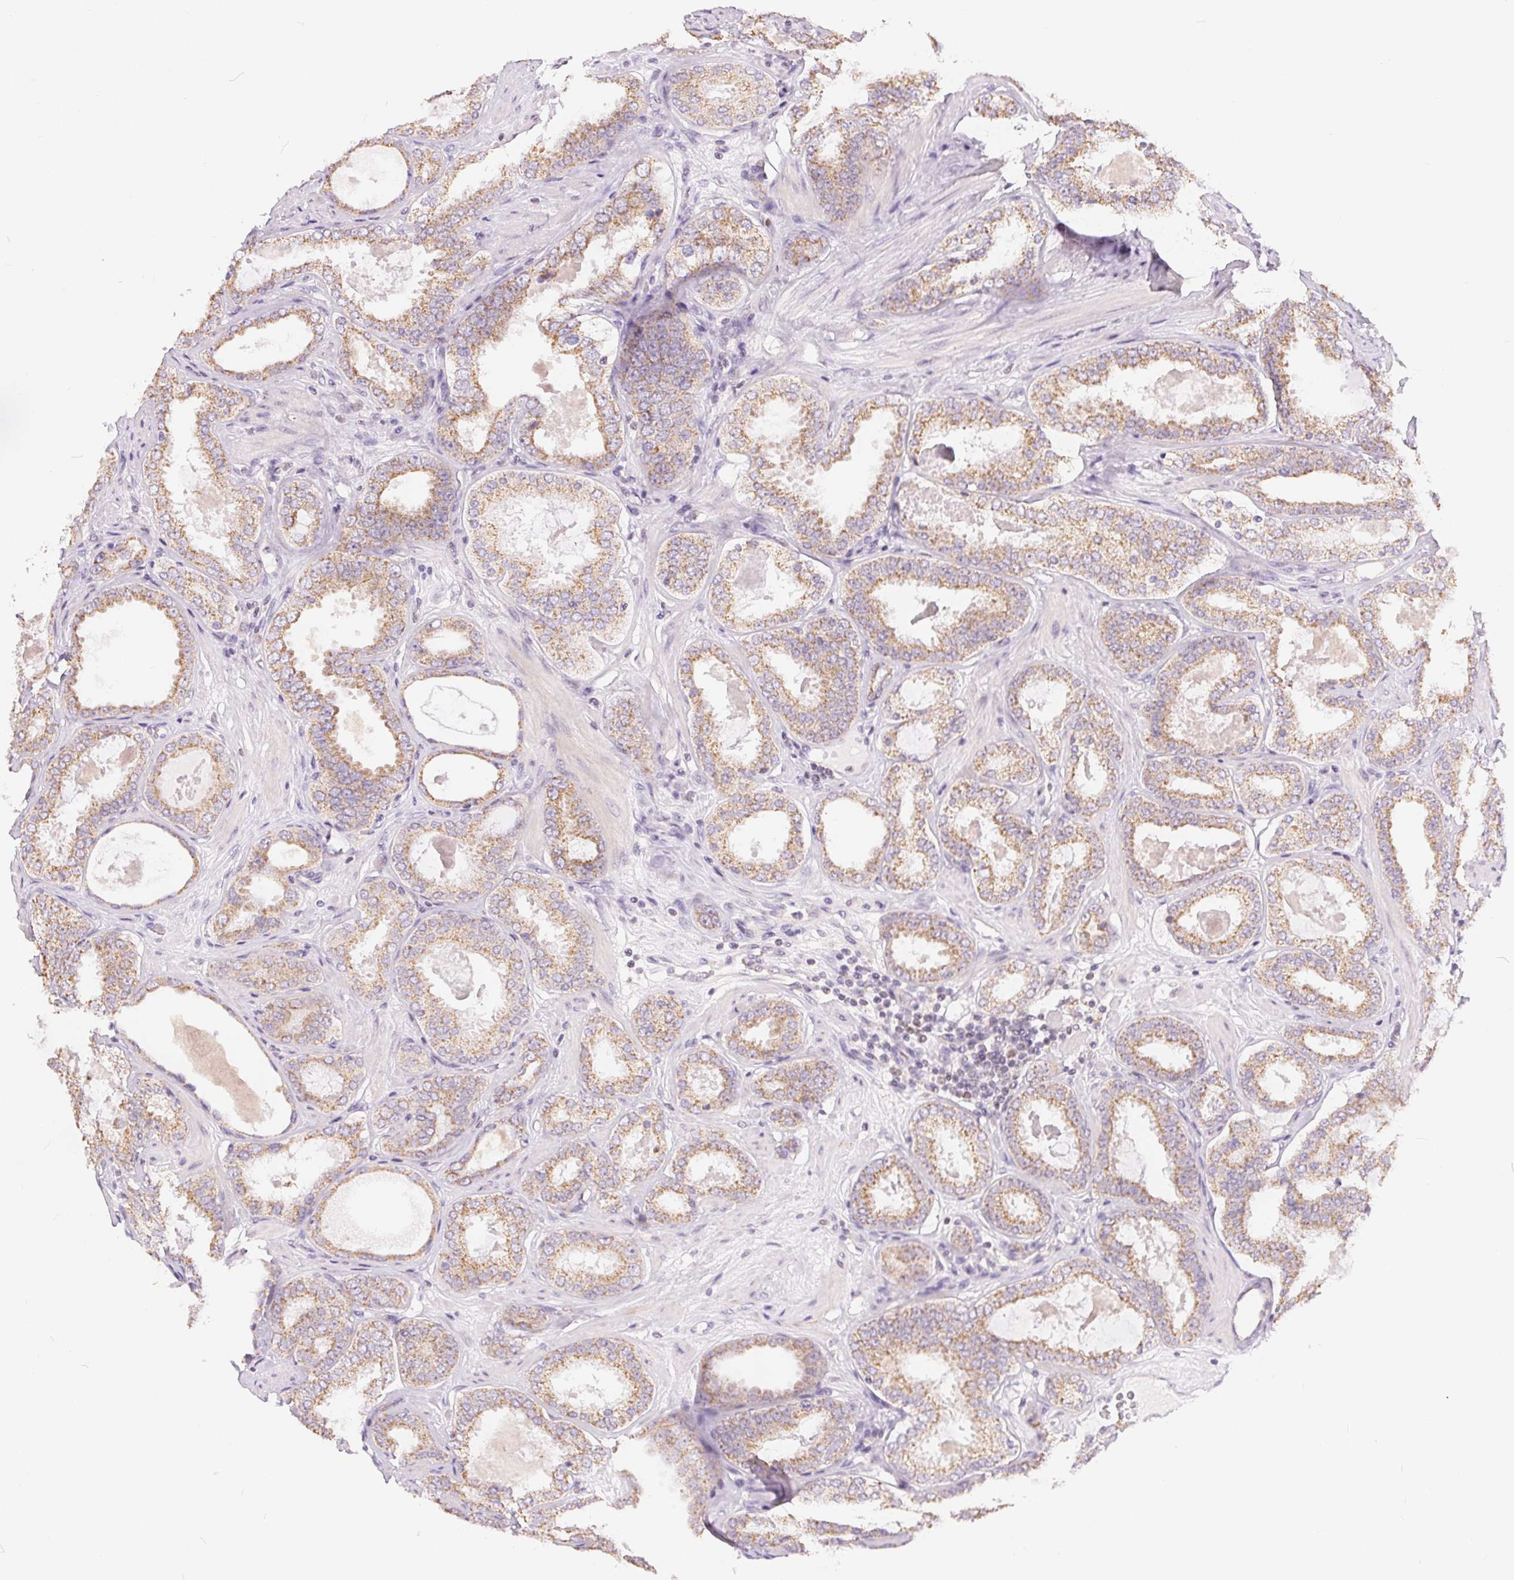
{"staining": {"intensity": "moderate", "quantity": ">75%", "location": "cytoplasmic/membranous"}, "tissue": "prostate cancer", "cell_type": "Tumor cells", "image_type": "cancer", "snomed": [{"axis": "morphology", "description": "Adenocarcinoma, High grade"}, {"axis": "topography", "description": "Prostate"}], "caption": "Human prostate cancer (adenocarcinoma (high-grade)) stained with a protein marker shows moderate staining in tumor cells.", "gene": "POU2F2", "patient": {"sex": "male", "age": 63}}